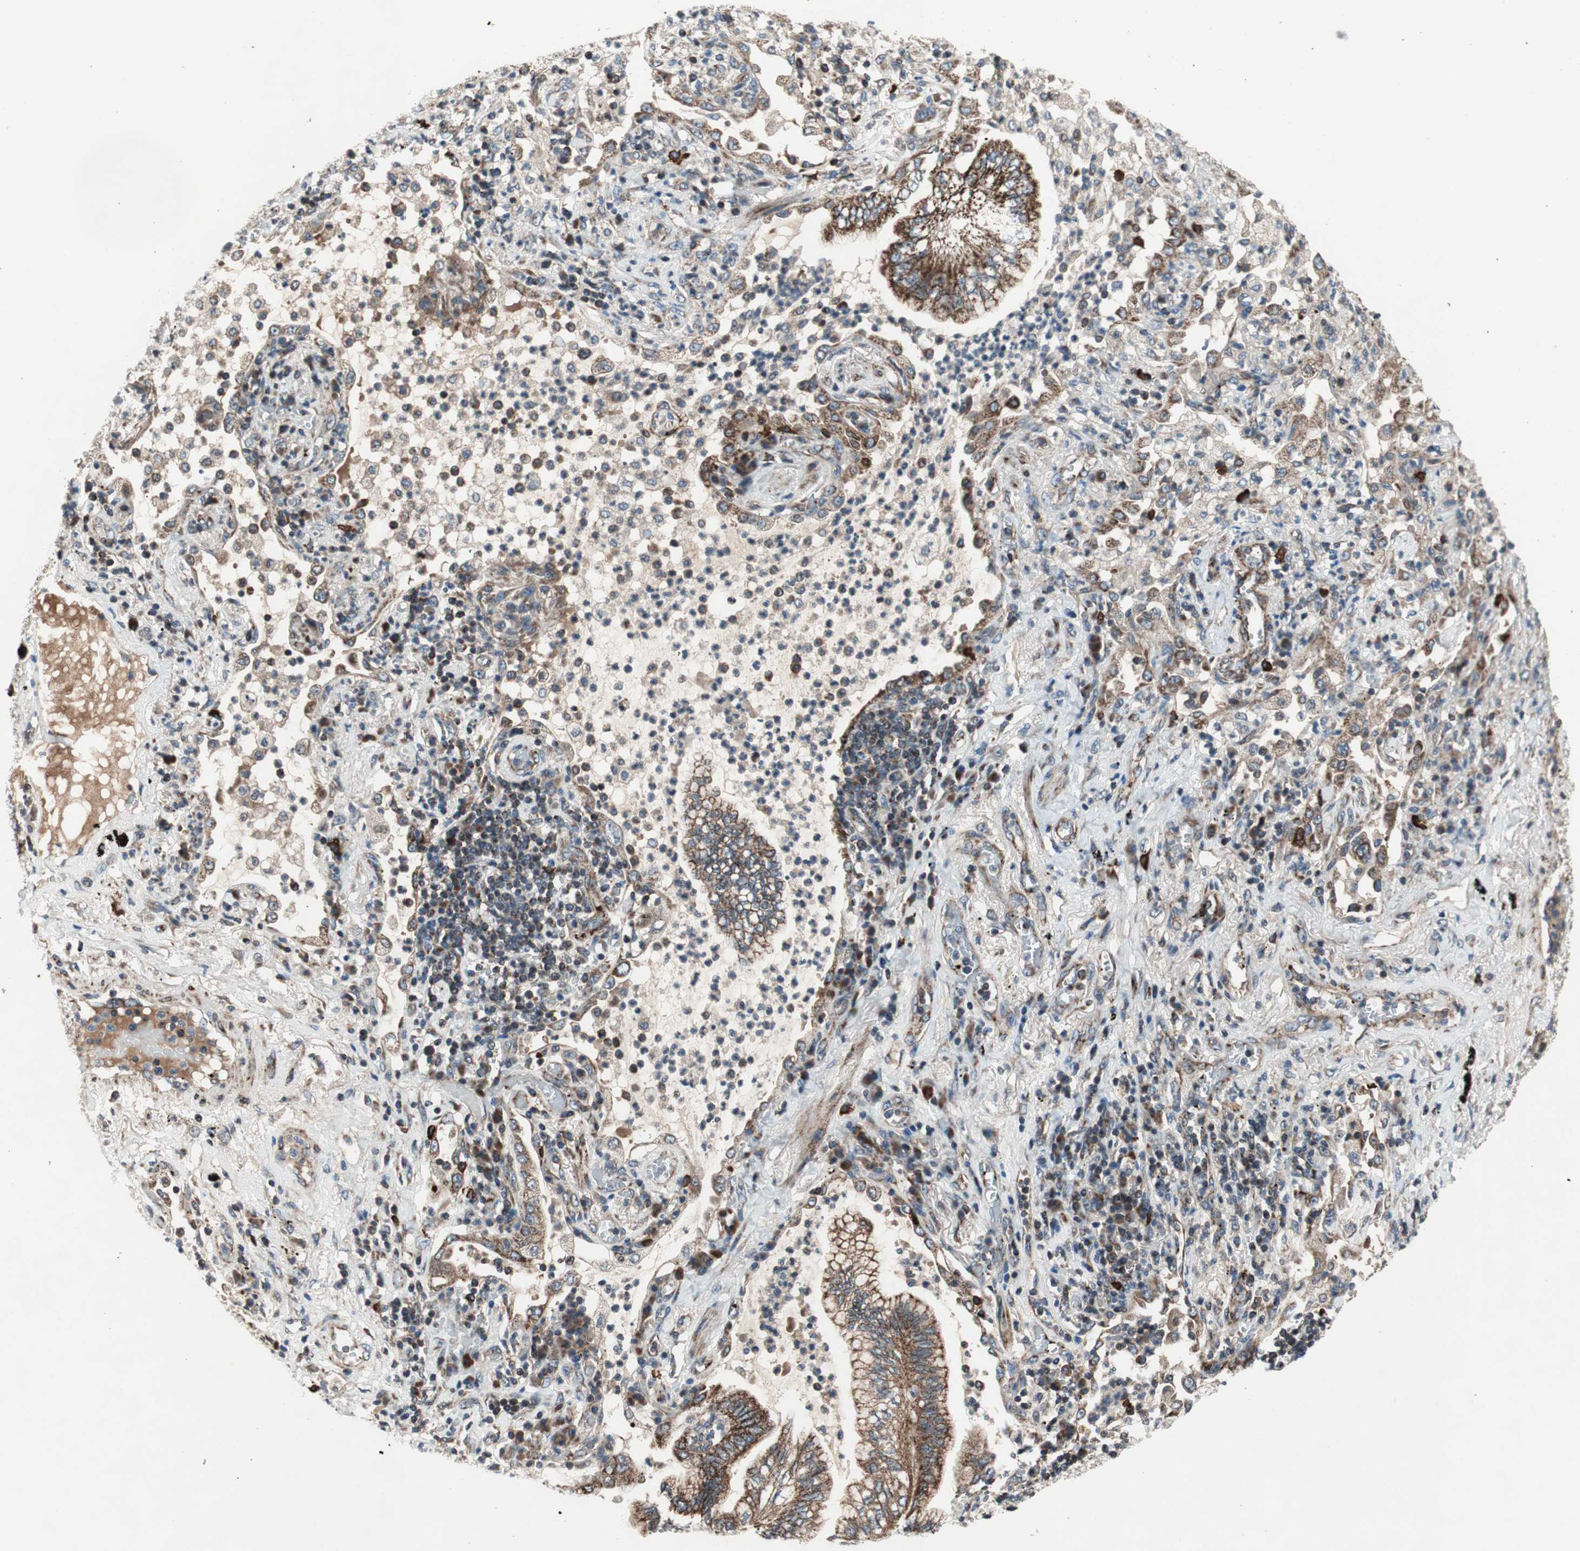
{"staining": {"intensity": "strong", "quantity": ">75%", "location": "cytoplasmic/membranous"}, "tissue": "lung cancer", "cell_type": "Tumor cells", "image_type": "cancer", "snomed": [{"axis": "morphology", "description": "Normal tissue, NOS"}, {"axis": "morphology", "description": "Adenocarcinoma, NOS"}, {"axis": "topography", "description": "Bronchus"}, {"axis": "topography", "description": "Lung"}], "caption": "A brown stain labels strong cytoplasmic/membranous staining of a protein in human lung cancer (adenocarcinoma) tumor cells.", "gene": "AKAP1", "patient": {"sex": "female", "age": 70}}